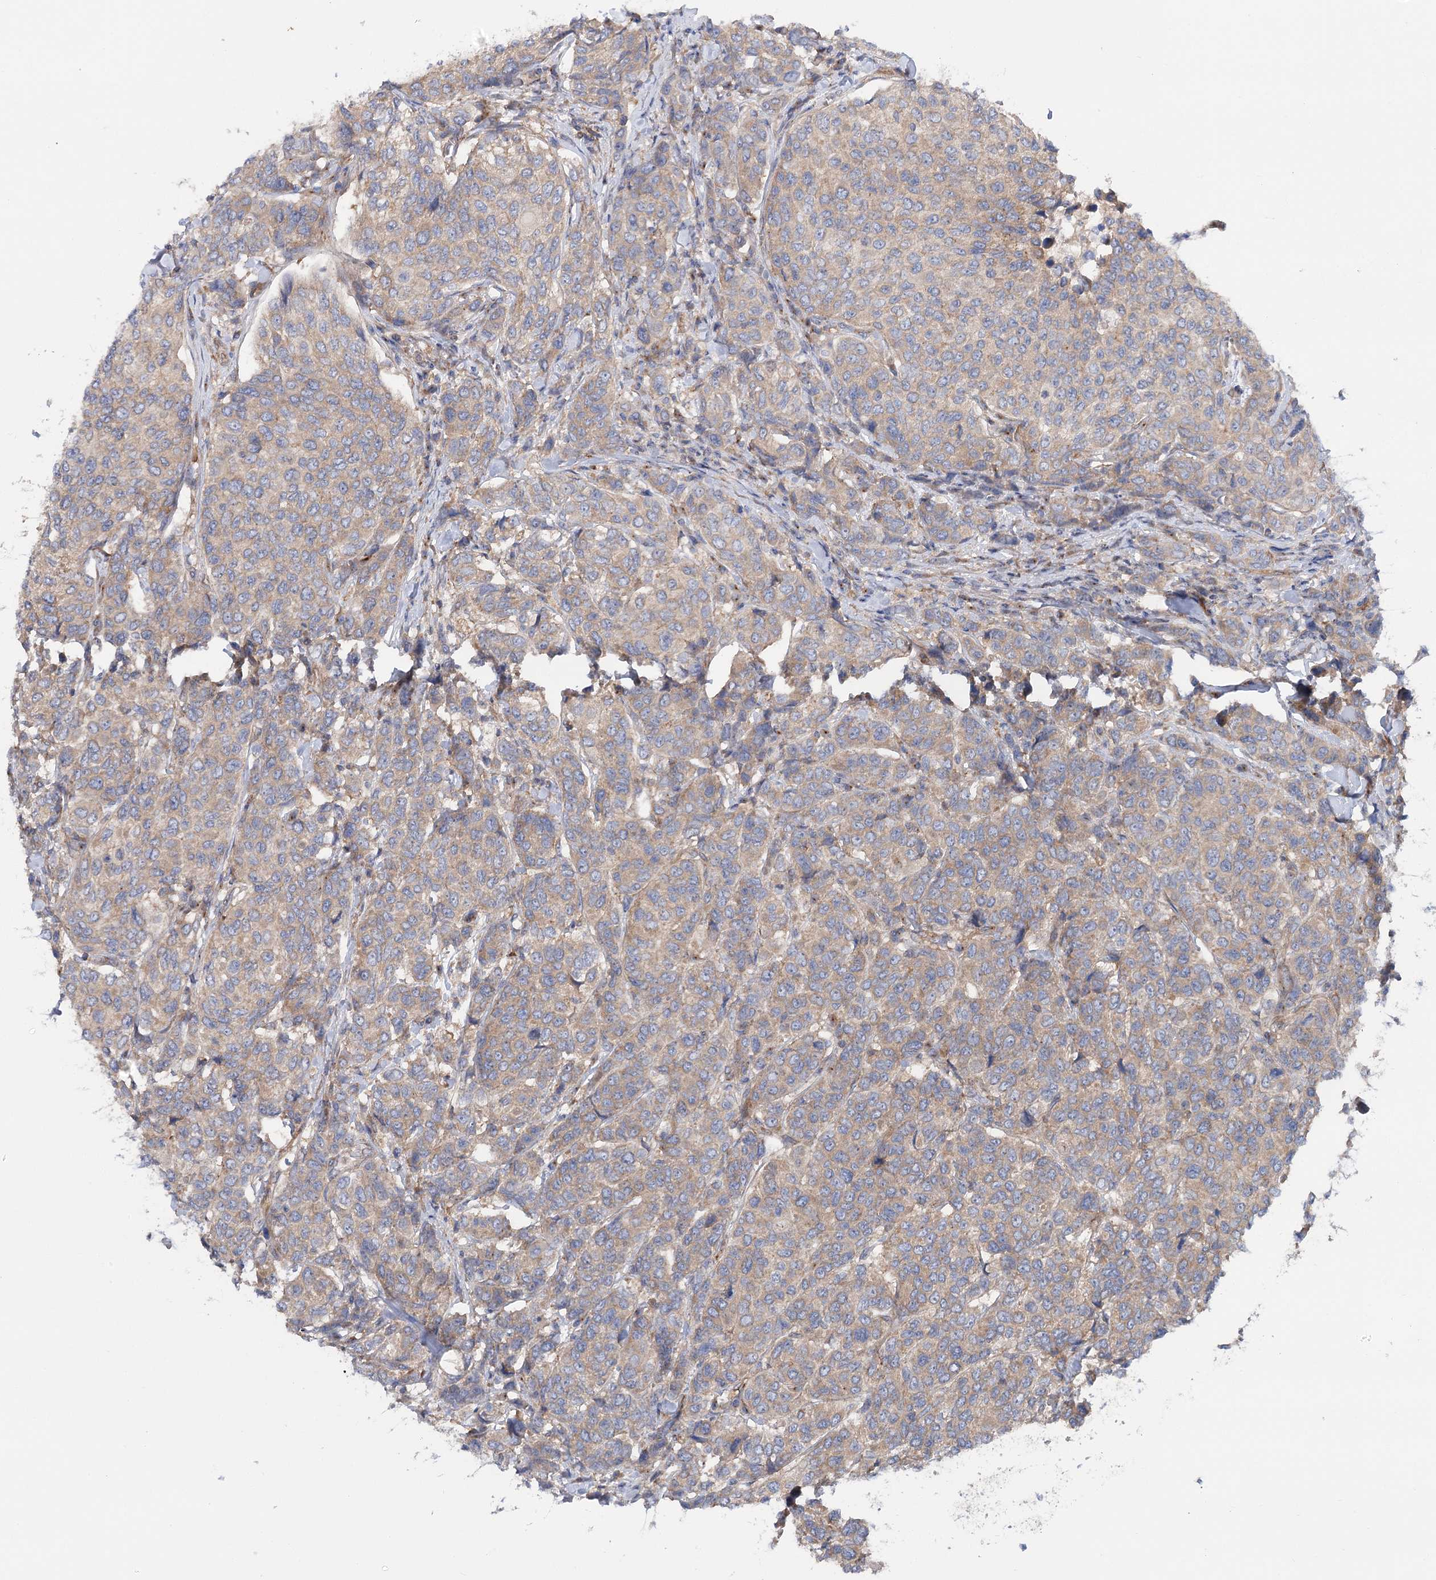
{"staining": {"intensity": "weak", "quantity": ">75%", "location": "cytoplasmic/membranous"}, "tissue": "breast cancer", "cell_type": "Tumor cells", "image_type": "cancer", "snomed": [{"axis": "morphology", "description": "Duct carcinoma"}, {"axis": "topography", "description": "Breast"}], "caption": "Human breast cancer (invasive ductal carcinoma) stained with a protein marker demonstrates weak staining in tumor cells.", "gene": "SCN11A", "patient": {"sex": "female", "age": 55}}